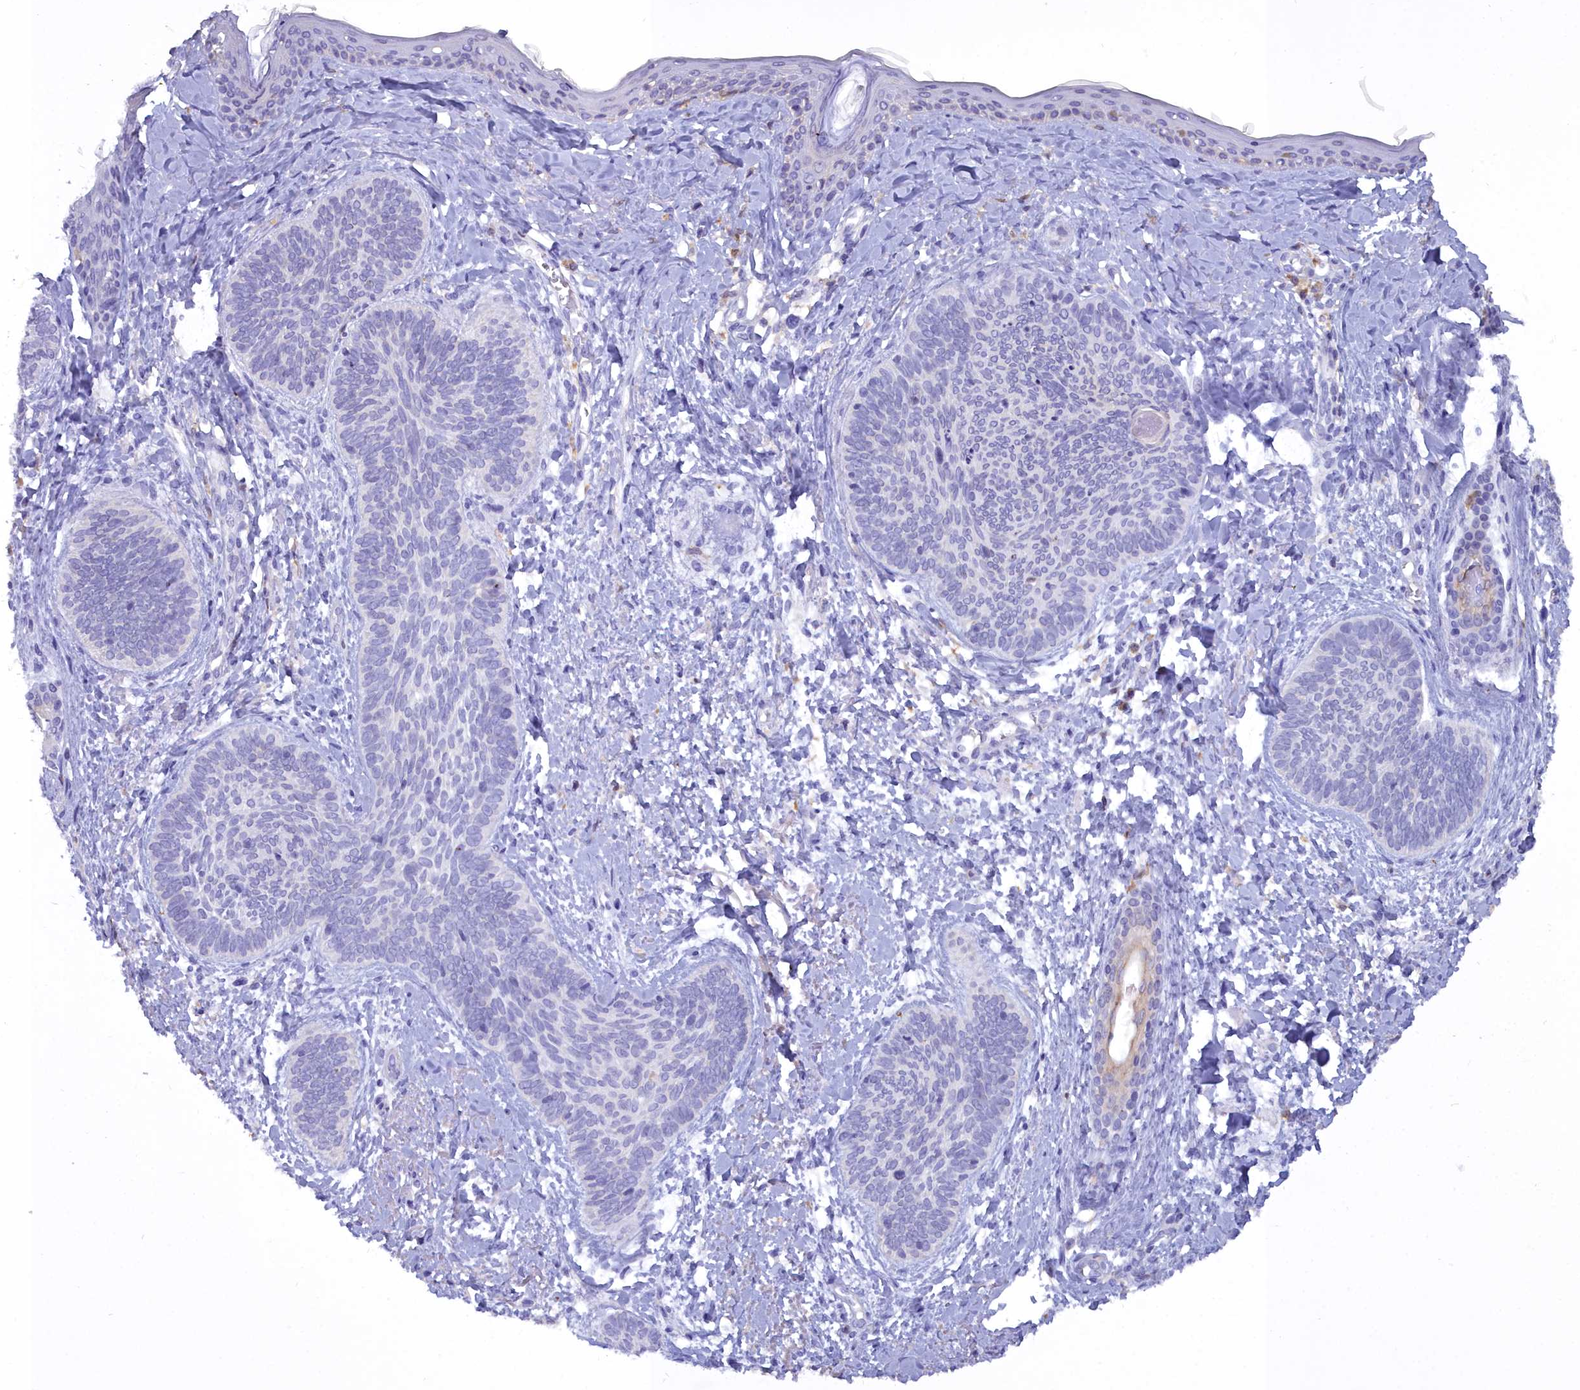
{"staining": {"intensity": "negative", "quantity": "none", "location": "none"}, "tissue": "skin cancer", "cell_type": "Tumor cells", "image_type": "cancer", "snomed": [{"axis": "morphology", "description": "Basal cell carcinoma"}, {"axis": "topography", "description": "Skin"}], "caption": "A histopathology image of human skin cancer (basal cell carcinoma) is negative for staining in tumor cells.", "gene": "BLNK", "patient": {"sex": "female", "age": 81}}